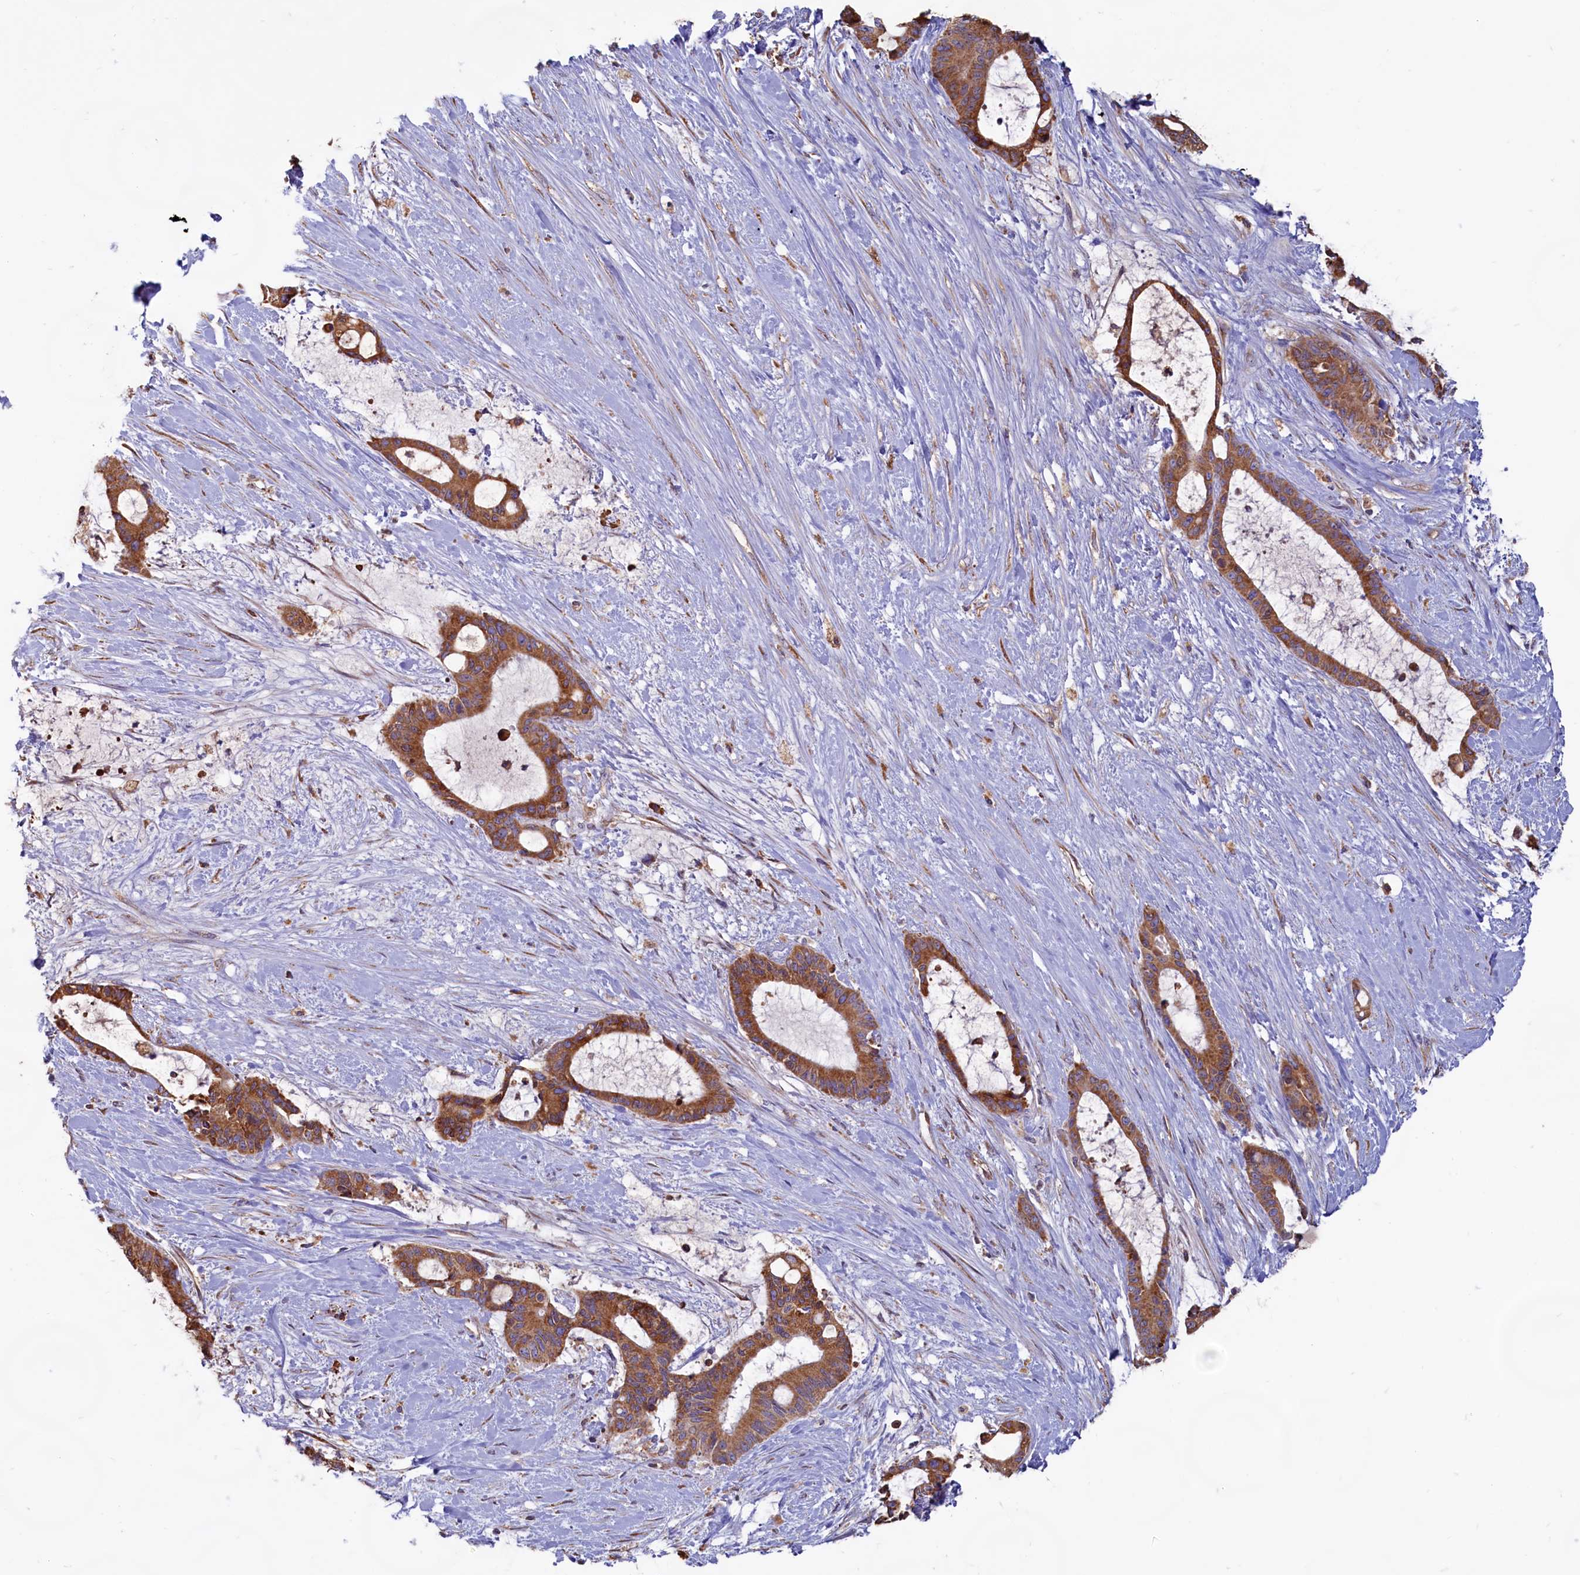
{"staining": {"intensity": "strong", "quantity": ">75%", "location": "cytoplasmic/membranous"}, "tissue": "liver cancer", "cell_type": "Tumor cells", "image_type": "cancer", "snomed": [{"axis": "morphology", "description": "Normal tissue, NOS"}, {"axis": "morphology", "description": "Cholangiocarcinoma"}, {"axis": "topography", "description": "Liver"}, {"axis": "topography", "description": "Peripheral nerve tissue"}], "caption": "Immunohistochemistry photomicrograph of liver cancer (cholangiocarcinoma) stained for a protein (brown), which reveals high levels of strong cytoplasmic/membranous positivity in approximately >75% of tumor cells.", "gene": "TBC1D19", "patient": {"sex": "female", "age": 73}}